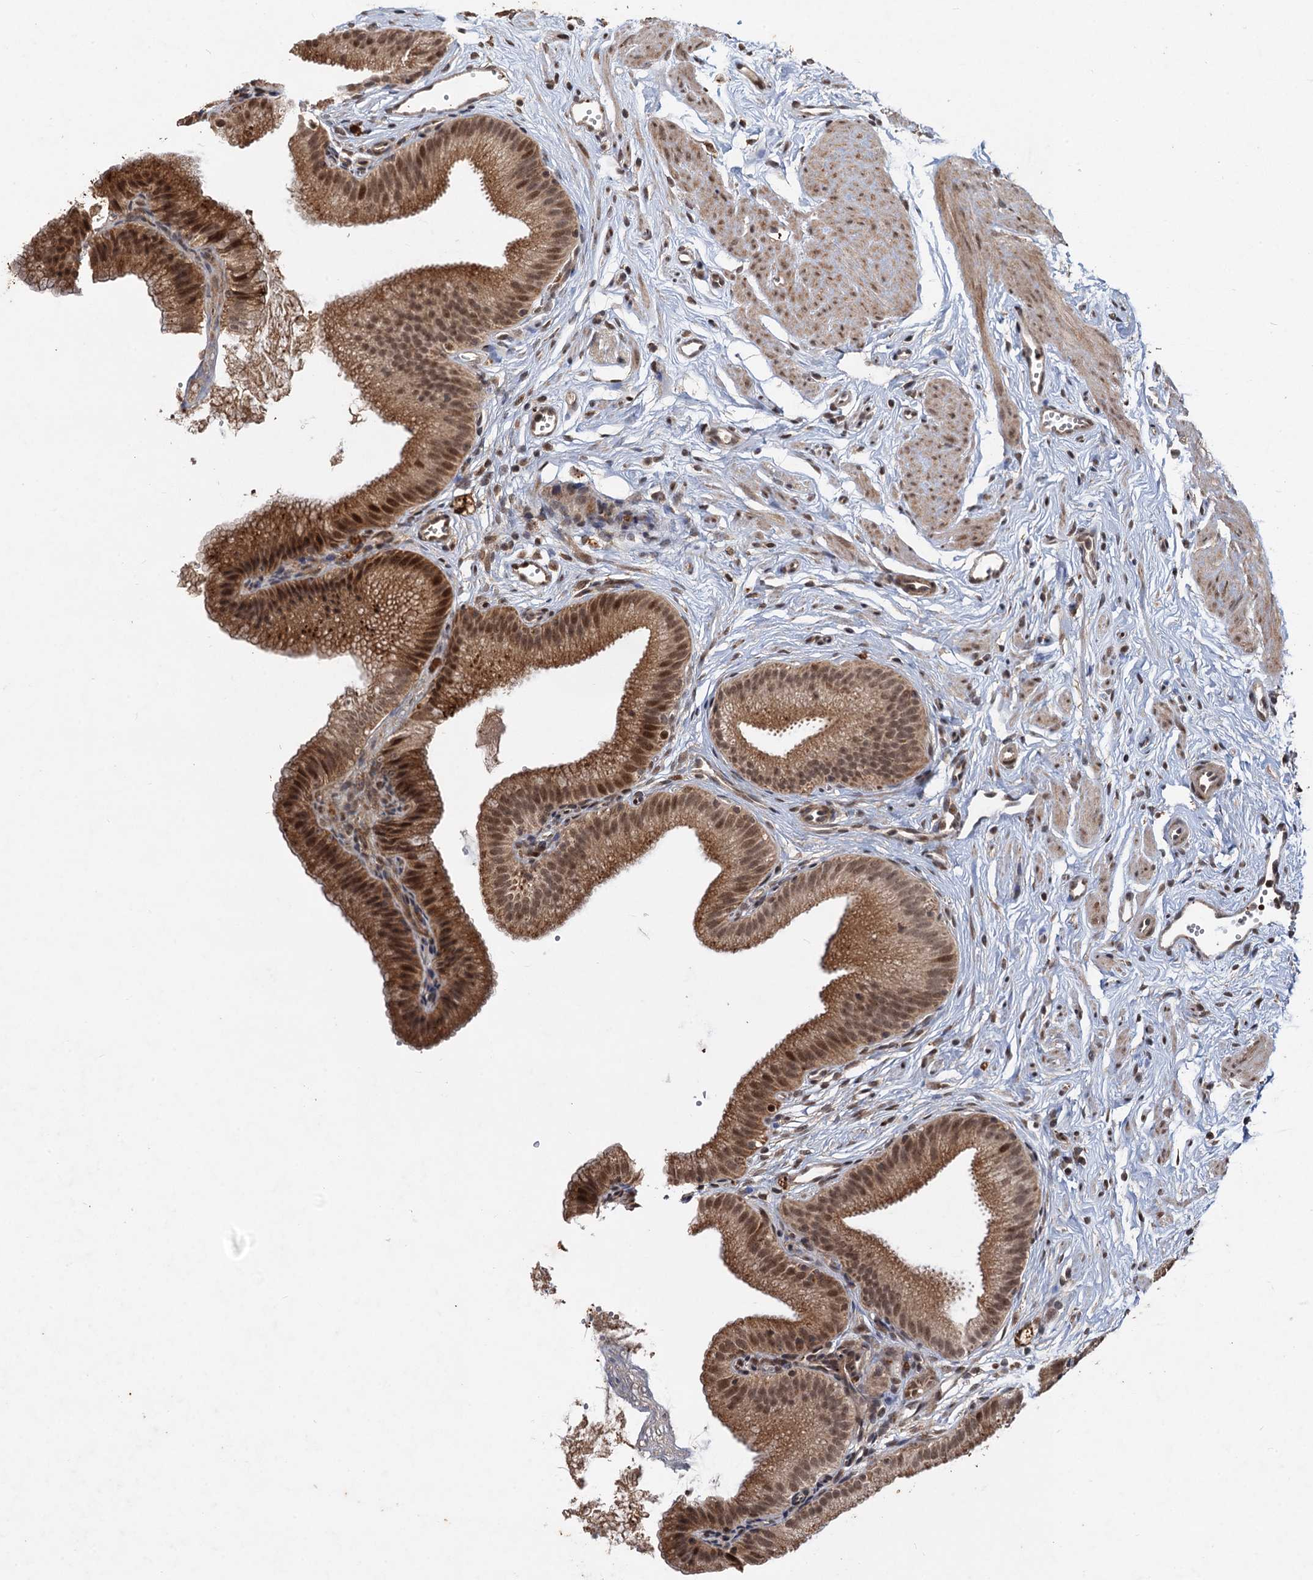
{"staining": {"intensity": "moderate", "quantity": ">75%", "location": "cytoplasmic/membranous,nuclear"}, "tissue": "gallbladder", "cell_type": "Glandular cells", "image_type": "normal", "snomed": [{"axis": "morphology", "description": "Normal tissue, NOS"}, {"axis": "topography", "description": "Gallbladder"}, {"axis": "topography", "description": "Peripheral nerve tissue"}], "caption": "Protein staining reveals moderate cytoplasmic/membranous,nuclear staining in about >75% of glandular cells in unremarkable gallbladder.", "gene": "REP15", "patient": {"sex": "male", "age": 38}}